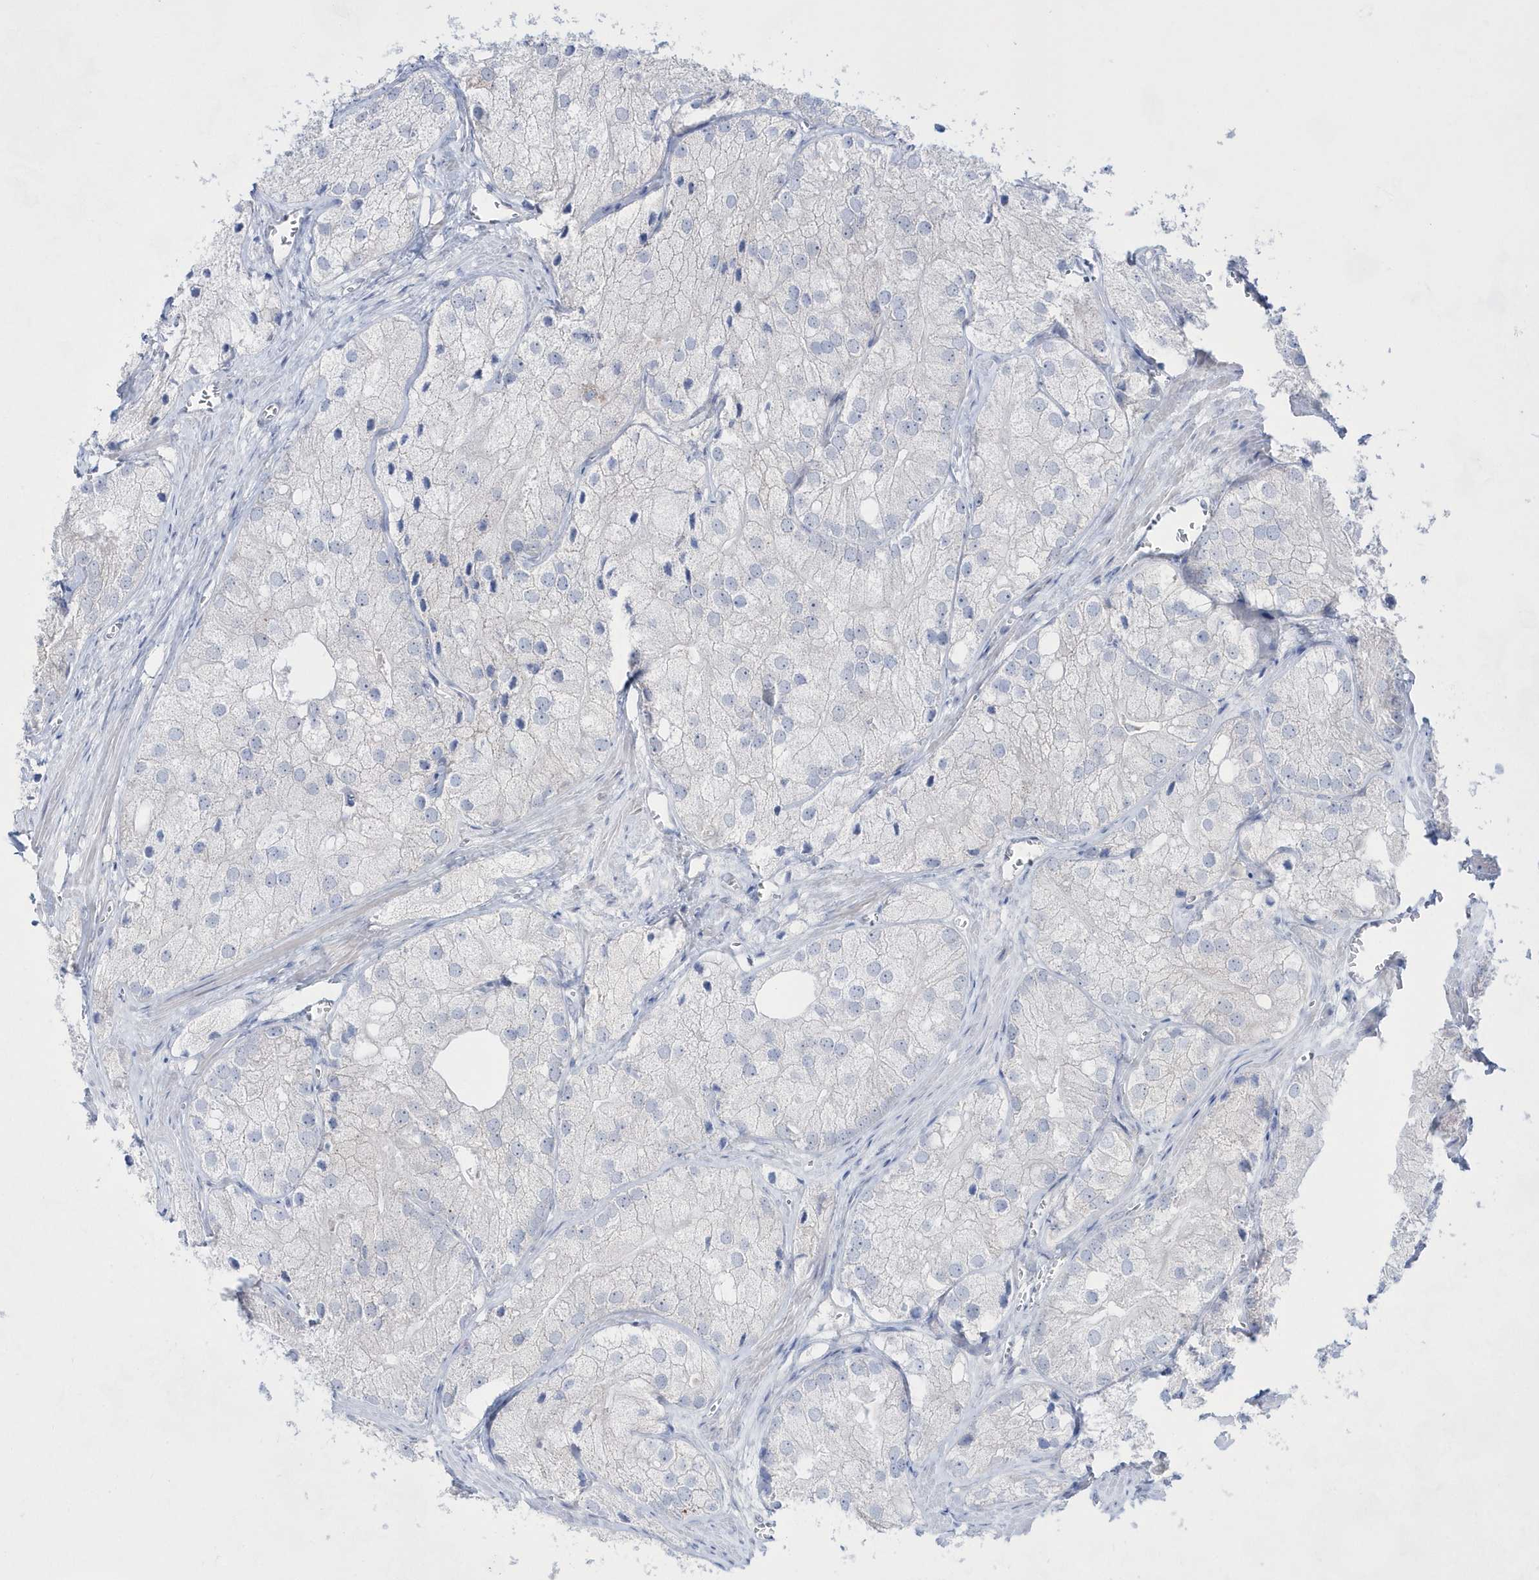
{"staining": {"intensity": "negative", "quantity": "none", "location": "none"}, "tissue": "prostate cancer", "cell_type": "Tumor cells", "image_type": "cancer", "snomed": [{"axis": "morphology", "description": "Adenocarcinoma, Low grade"}, {"axis": "topography", "description": "Prostate"}], "caption": "Immunohistochemistry (IHC) micrograph of human prostate cancer stained for a protein (brown), which reveals no positivity in tumor cells.", "gene": "BDH2", "patient": {"sex": "male", "age": 69}}